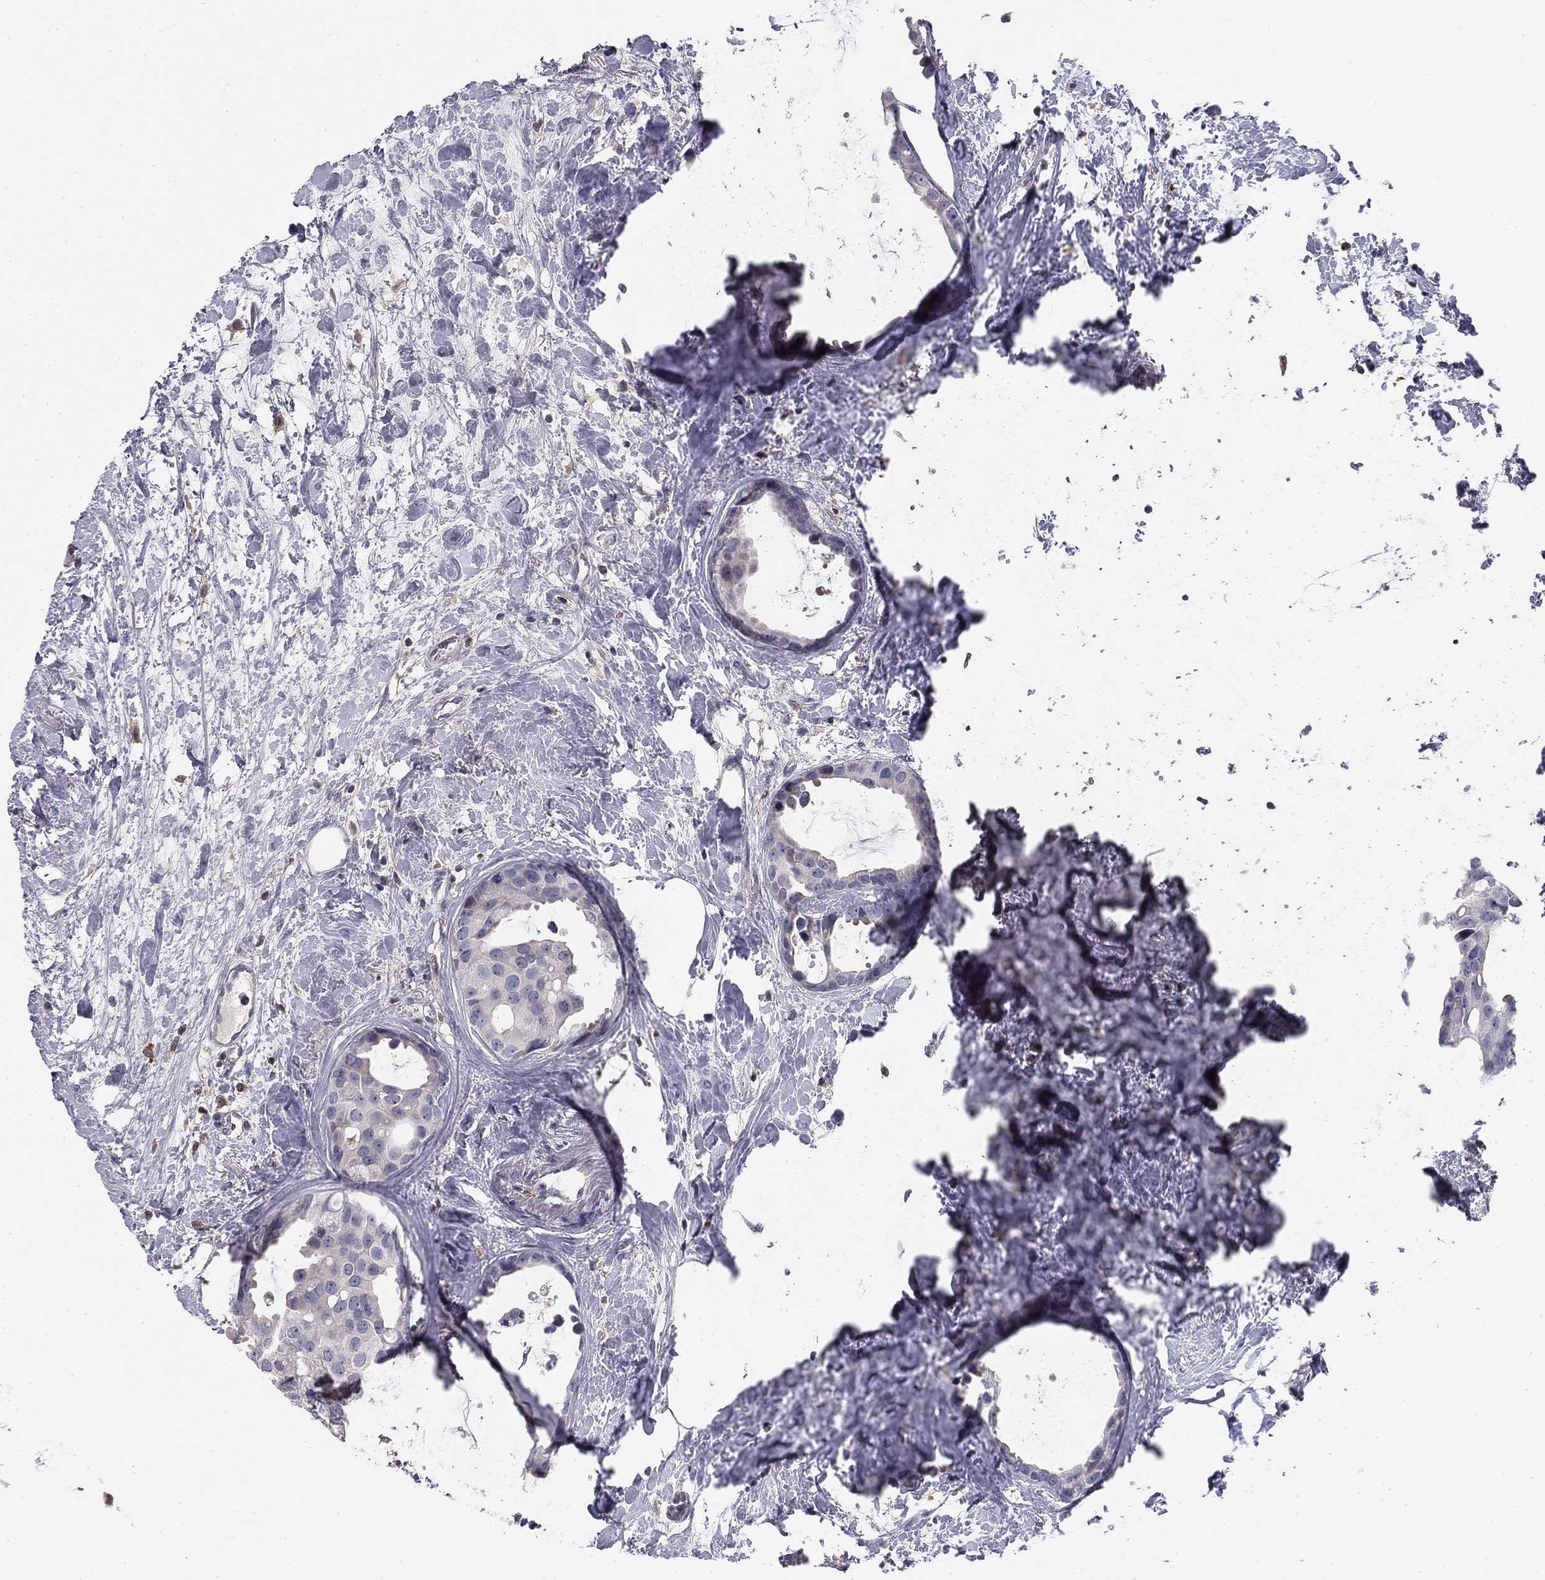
{"staining": {"intensity": "negative", "quantity": "none", "location": "none"}, "tissue": "breast cancer", "cell_type": "Tumor cells", "image_type": "cancer", "snomed": [{"axis": "morphology", "description": "Duct carcinoma"}, {"axis": "topography", "description": "Breast"}], "caption": "DAB (3,3'-diaminobenzidine) immunohistochemical staining of breast invasive ductal carcinoma reveals no significant expression in tumor cells.", "gene": "PLCB2", "patient": {"sex": "female", "age": 45}}